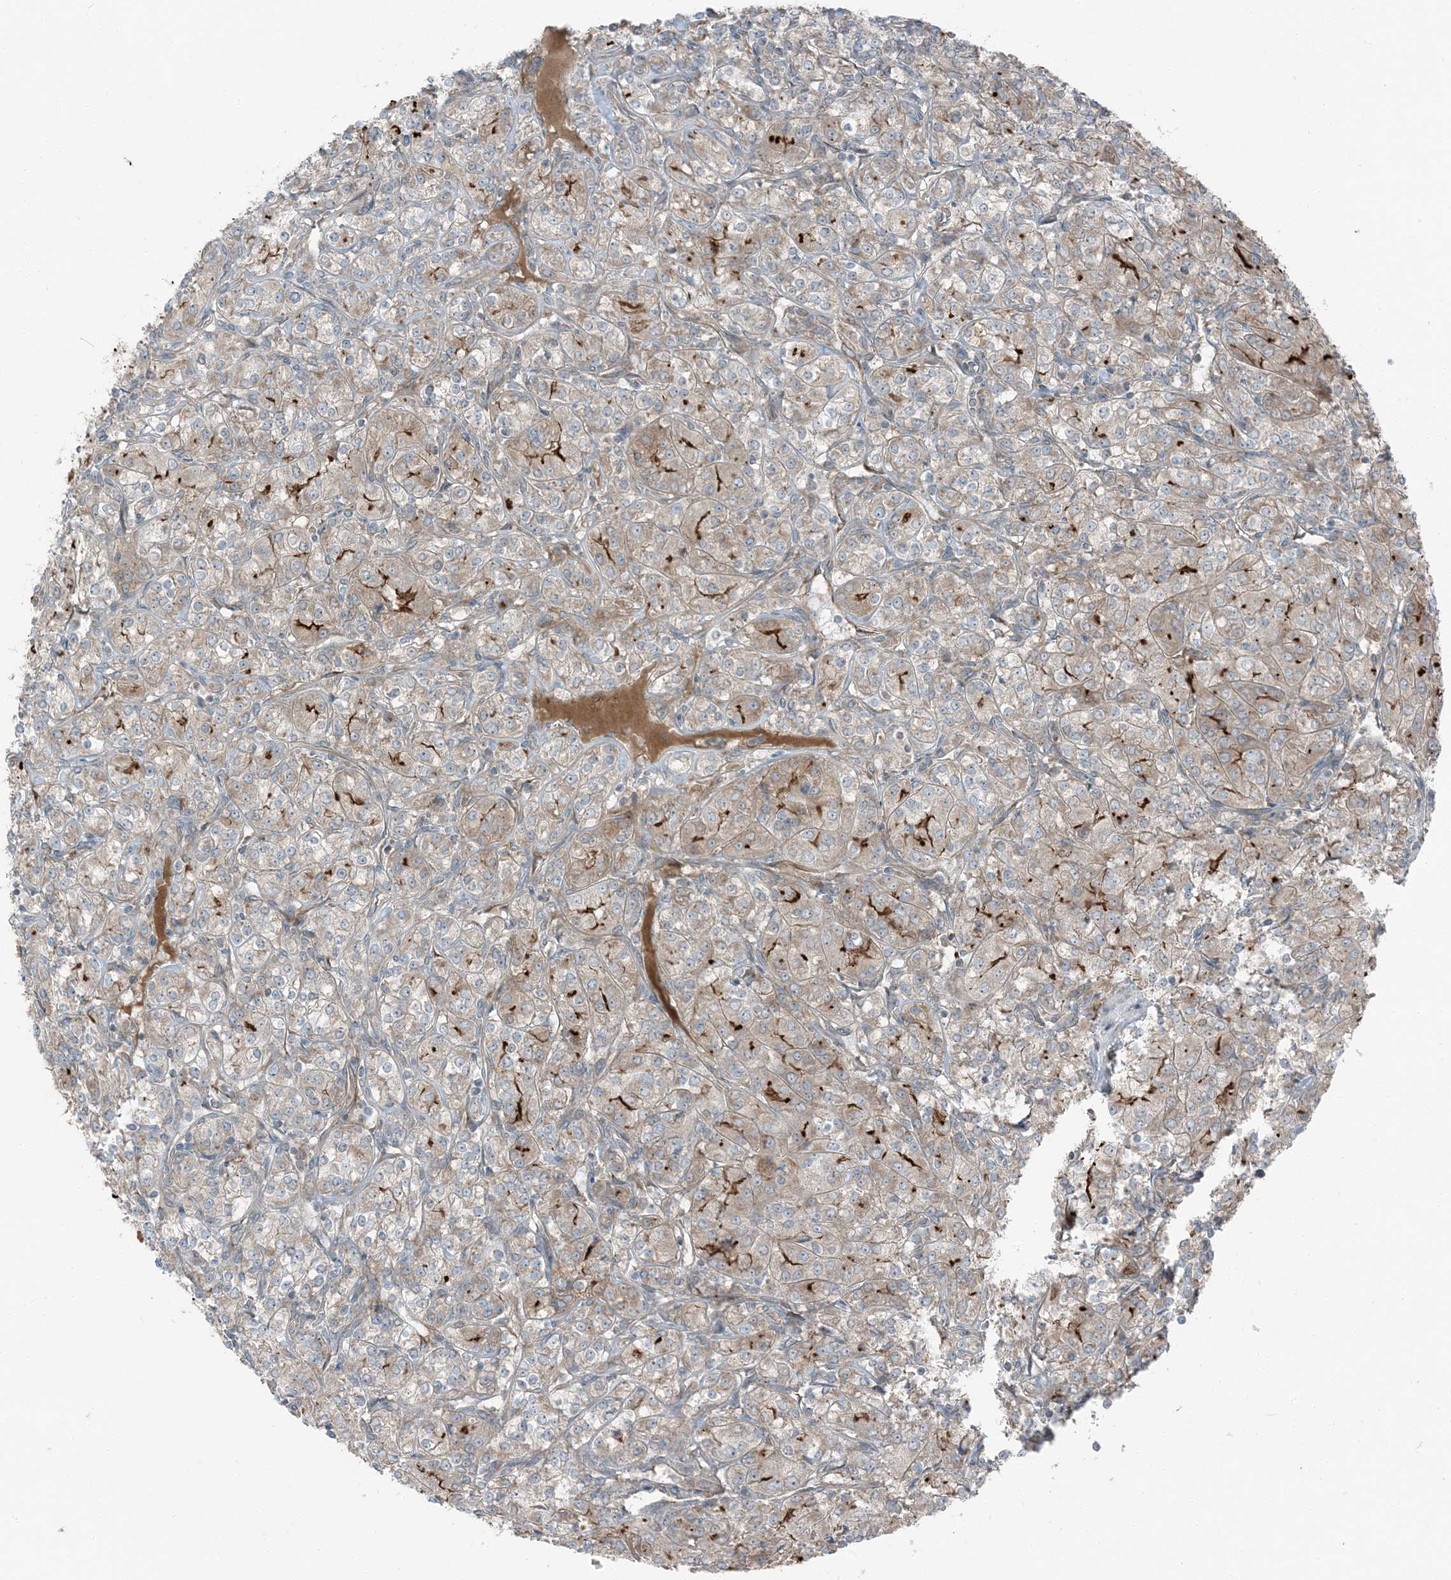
{"staining": {"intensity": "moderate", "quantity": "<25%", "location": "cytoplasmic/membranous"}, "tissue": "renal cancer", "cell_type": "Tumor cells", "image_type": "cancer", "snomed": [{"axis": "morphology", "description": "Adenocarcinoma, NOS"}, {"axis": "topography", "description": "Kidney"}], "caption": "IHC (DAB) staining of human renal cancer (adenocarcinoma) exhibits moderate cytoplasmic/membranous protein positivity in approximately <25% of tumor cells. (DAB (3,3'-diaminobenzidine) = brown stain, brightfield microscopy at high magnification).", "gene": "RAB3GAP1", "patient": {"sex": "male", "age": 77}}